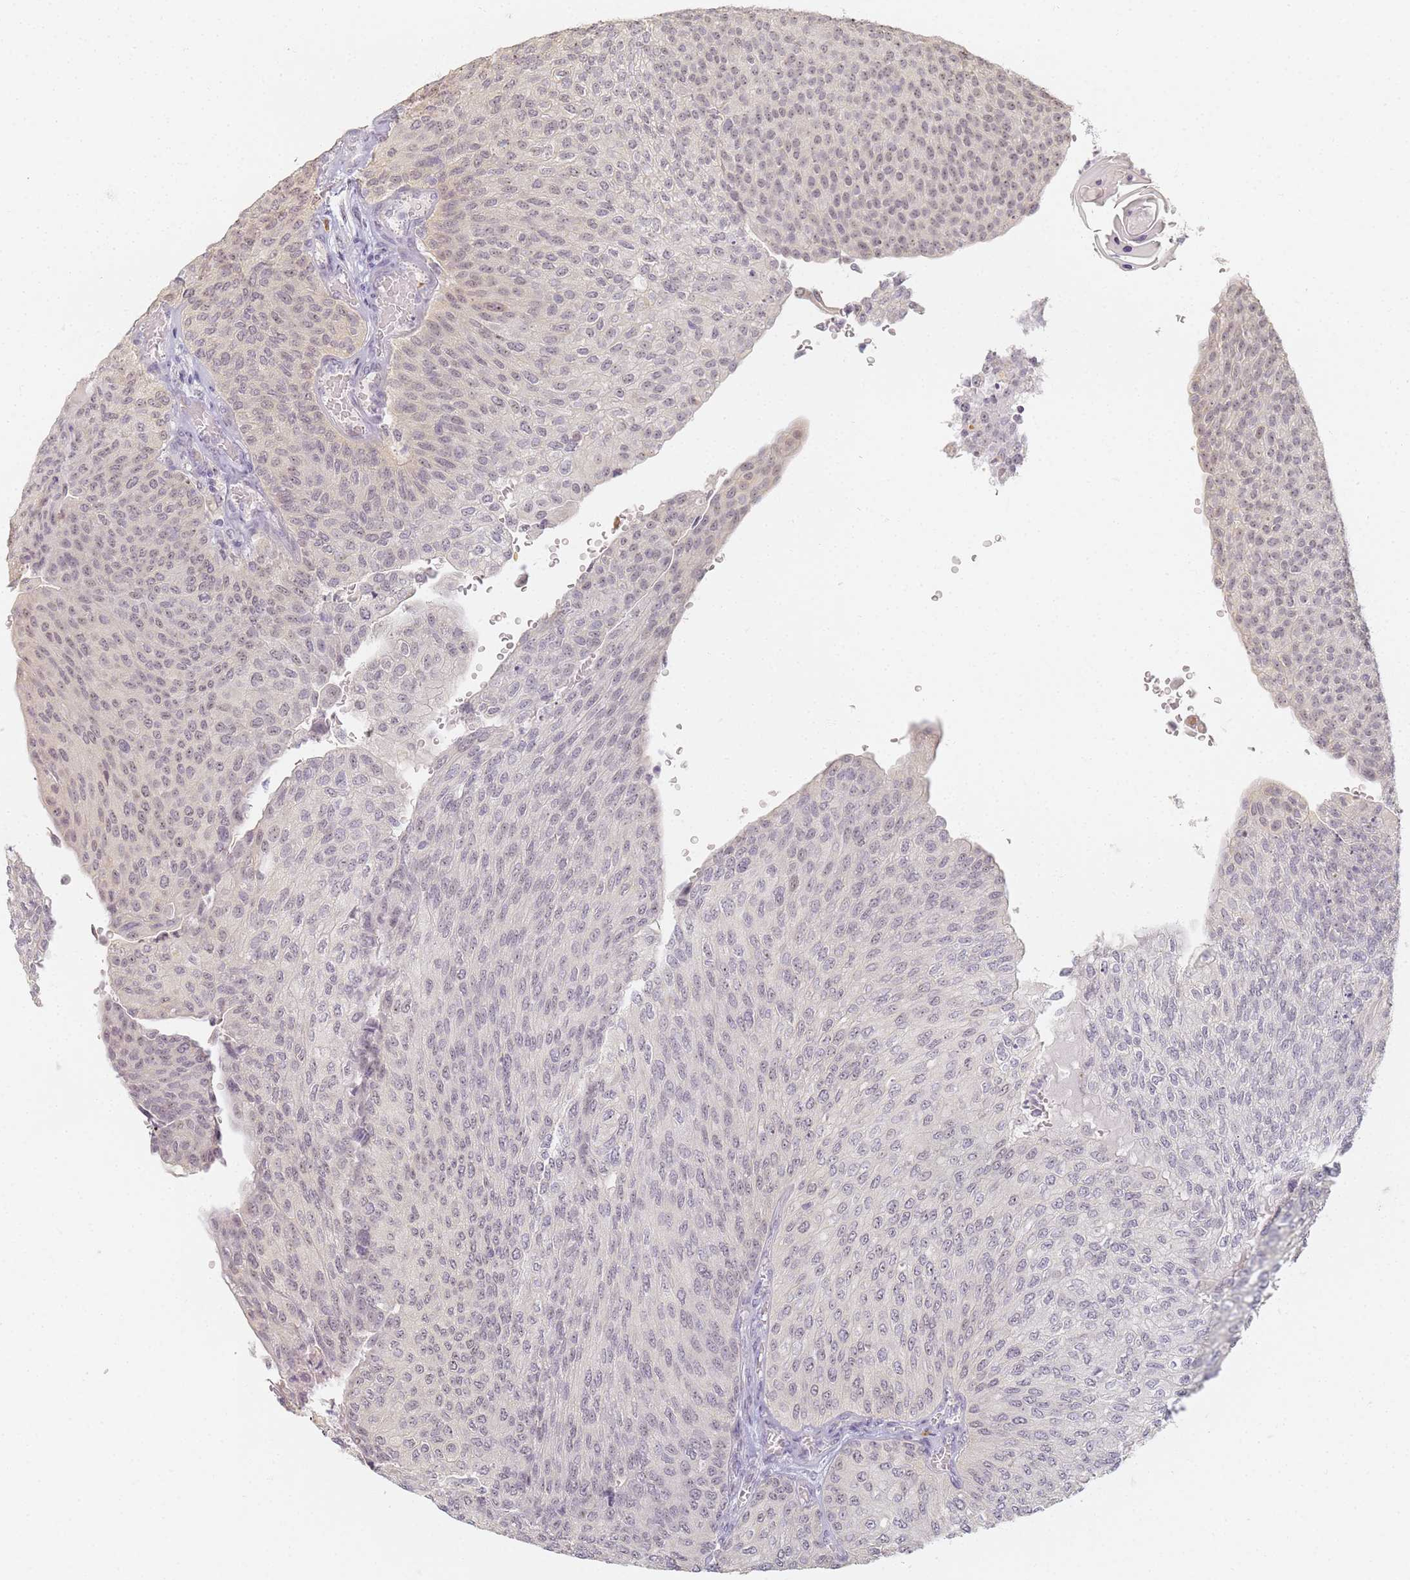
{"staining": {"intensity": "weak", "quantity": "<25%", "location": "nuclear"}, "tissue": "urothelial cancer", "cell_type": "Tumor cells", "image_type": "cancer", "snomed": [{"axis": "morphology", "description": "Urothelial carcinoma, High grade"}, {"axis": "topography", "description": "Urinary bladder"}], "caption": "This histopathology image is of urothelial cancer stained with immunohistochemistry to label a protein in brown with the nuclei are counter-stained blue. There is no expression in tumor cells.", "gene": "SLC38A9", "patient": {"sex": "female", "age": 79}}